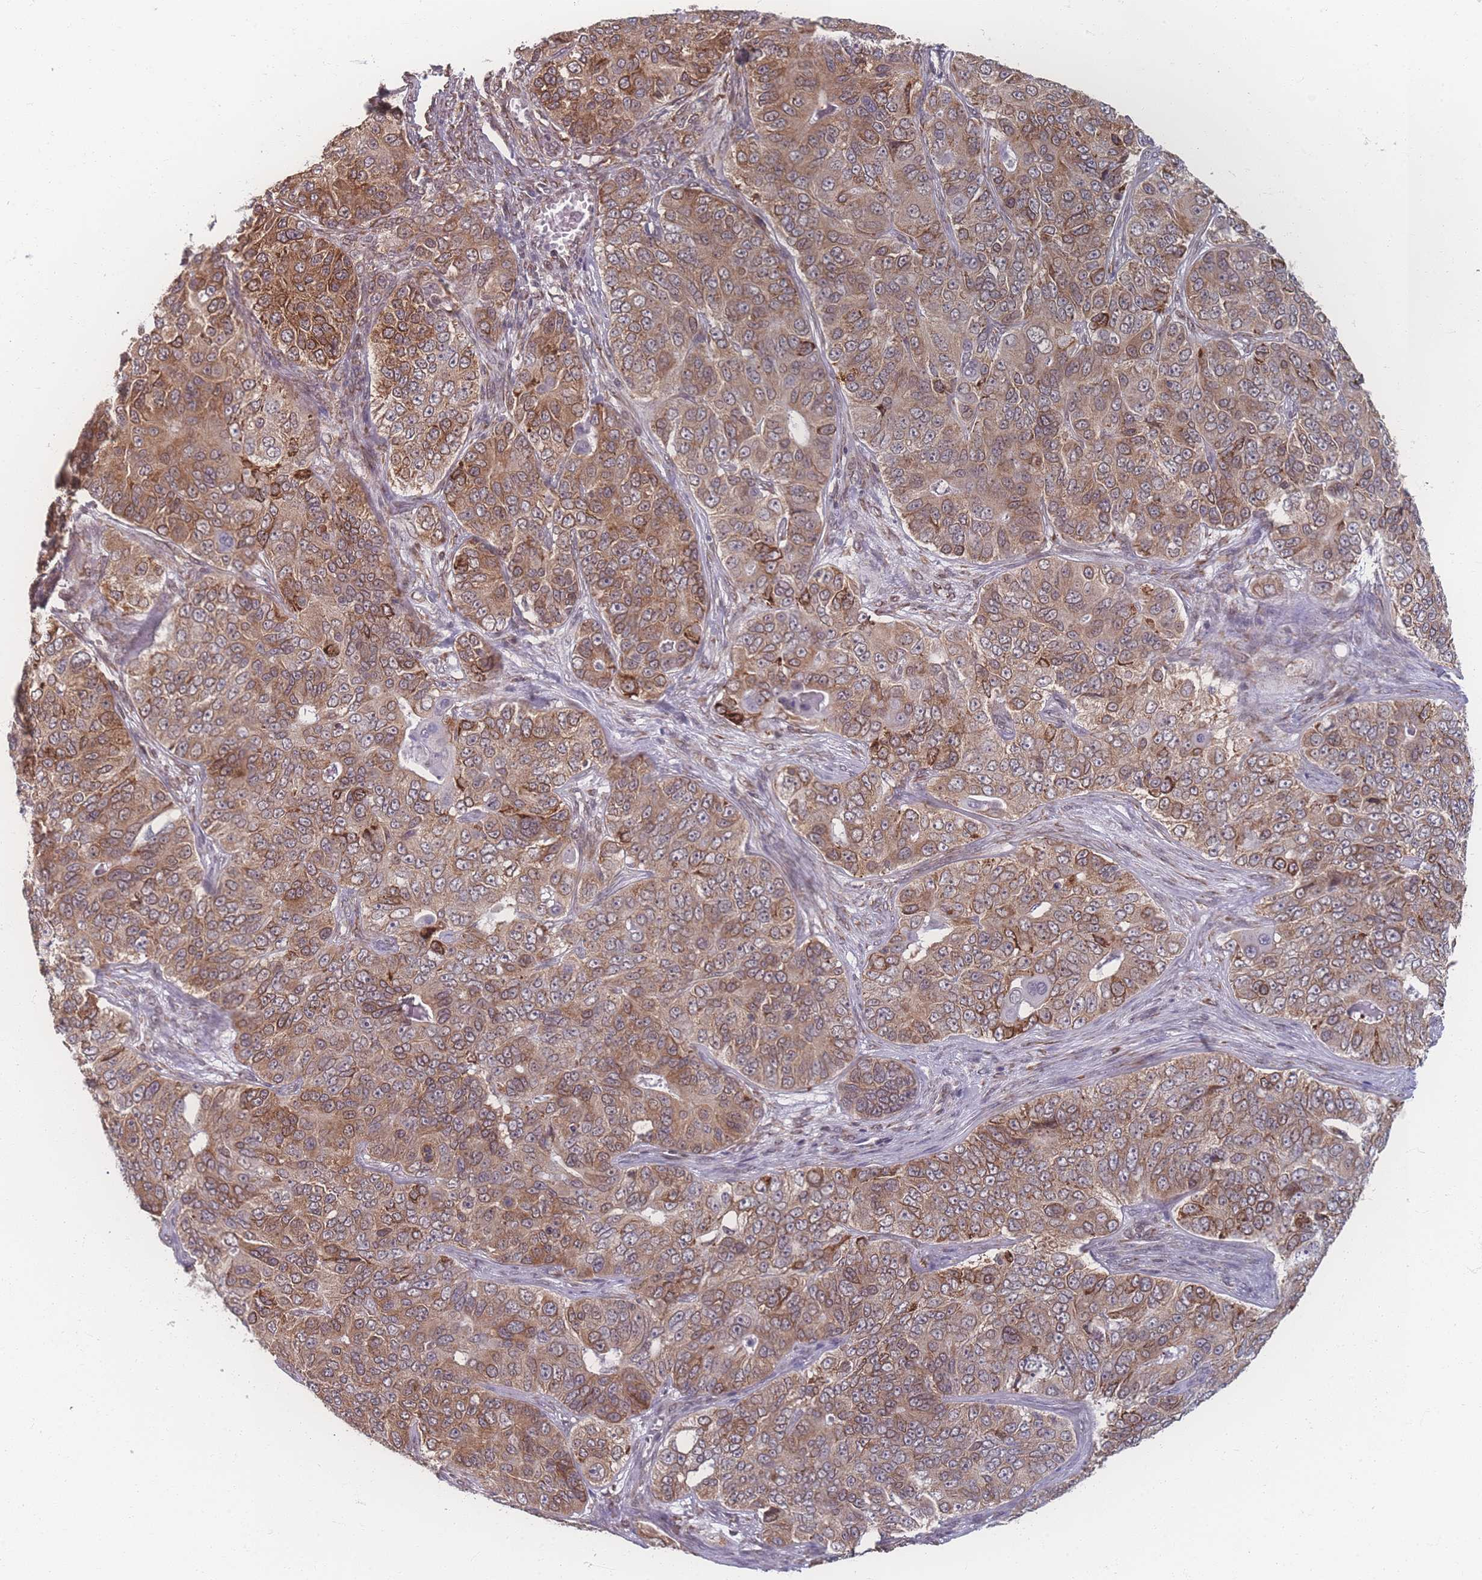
{"staining": {"intensity": "moderate", "quantity": ">75%", "location": "cytoplasmic/membranous,nuclear"}, "tissue": "ovarian cancer", "cell_type": "Tumor cells", "image_type": "cancer", "snomed": [{"axis": "morphology", "description": "Carcinoma, endometroid"}, {"axis": "topography", "description": "Ovary"}], "caption": "Tumor cells show medium levels of moderate cytoplasmic/membranous and nuclear positivity in approximately >75% of cells in human endometroid carcinoma (ovarian).", "gene": "ZC3H13", "patient": {"sex": "female", "age": 51}}